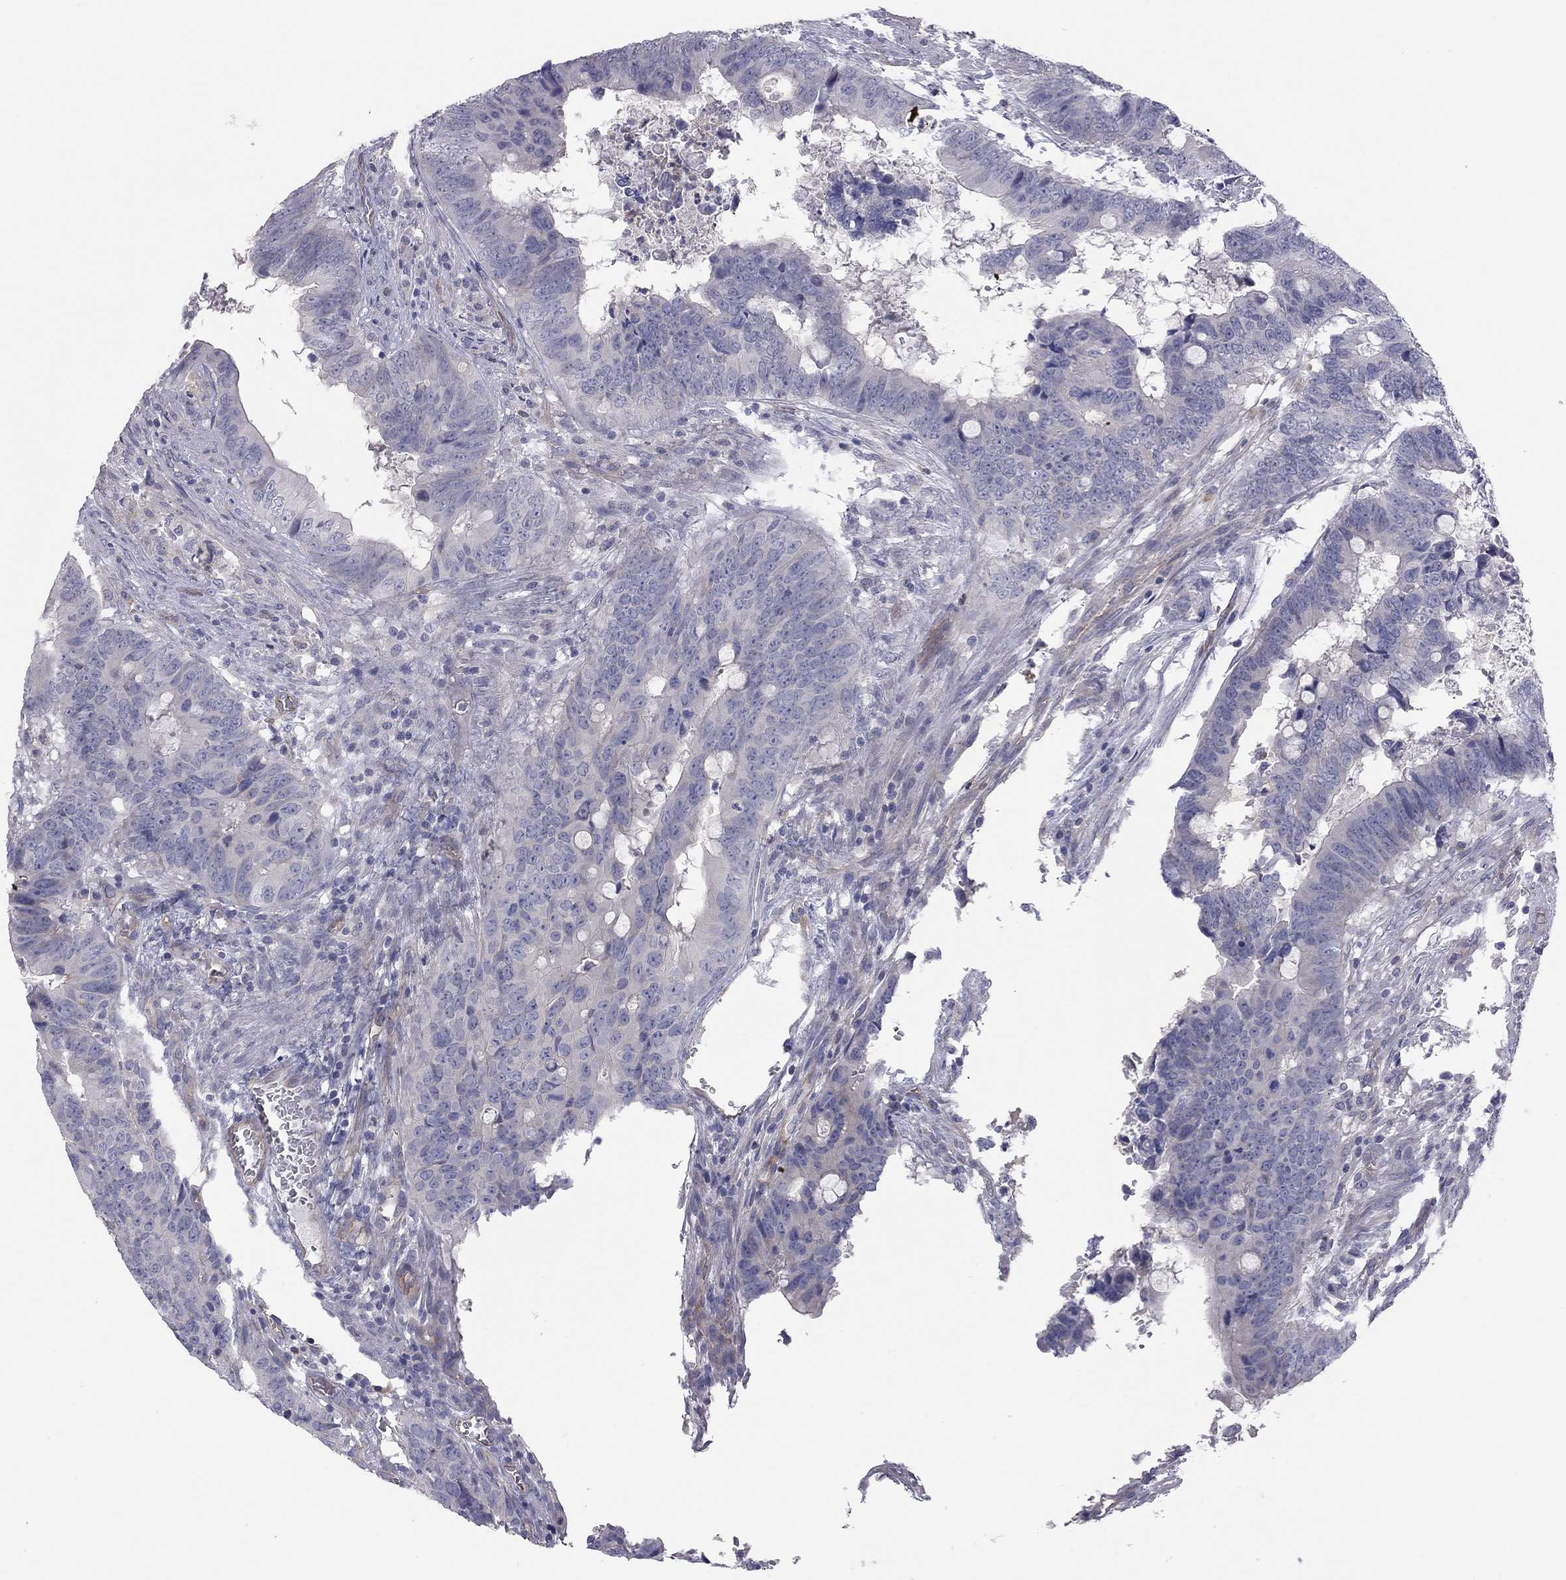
{"staining": {"intensity": "negative", "quantity": "none", "location": "none"}, "tissue": "colorectal cancer", "cell_type": "Tumor cells", "image_type": "cancer", "snomed": [{"axis": "morphology", "description": "Adenocarcinoma, NOS"}, {"axis": "topography", "description": "Colon"}], "caption": "There is no significant positivity in tumor cells of colorectal cancer (adenocarcinoma). (DAB immunohistochemistry, high magnification).", "gene": "GPRC5B", "patient": {"sex": "female", "age": 82}}